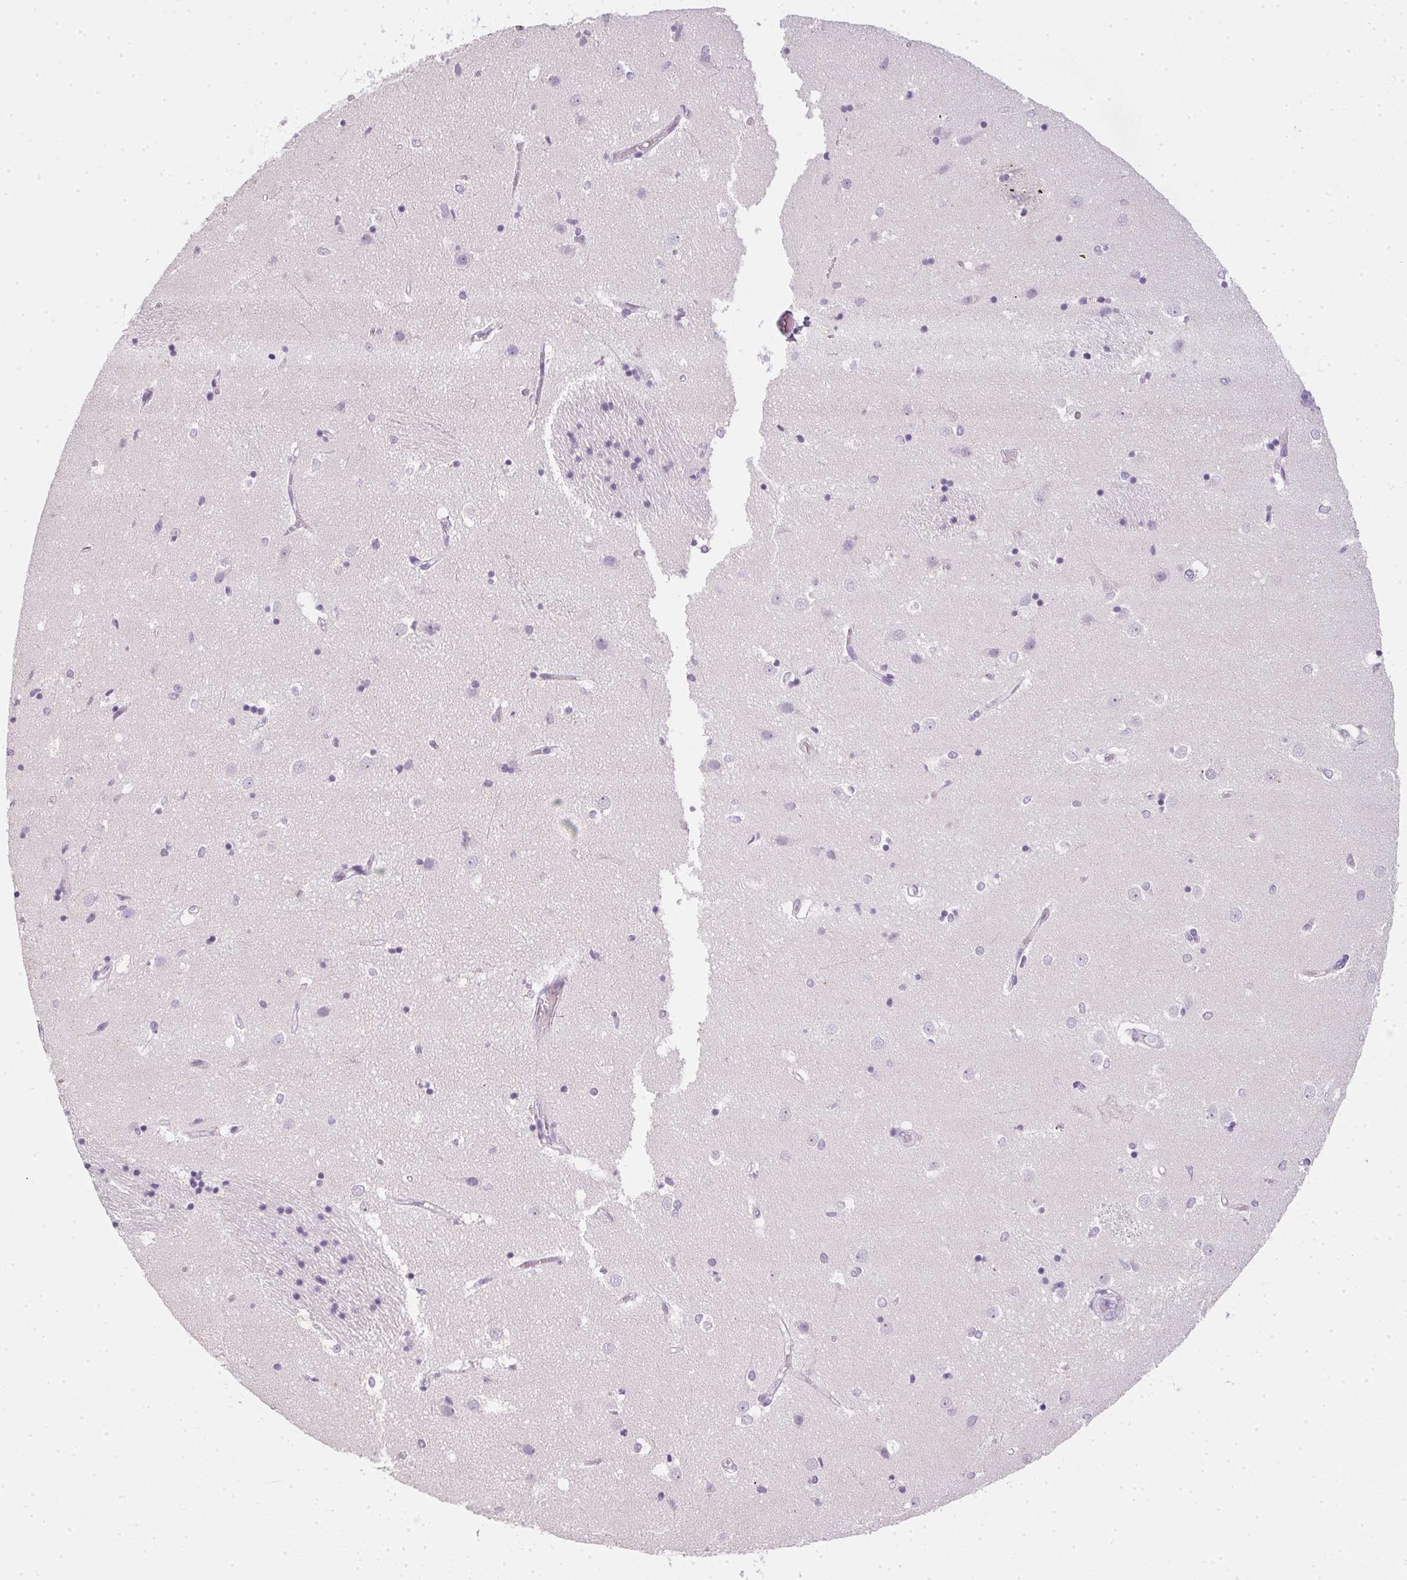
{"staining": {"intensity": "negative", "quantity": "none", "location": "none"}, "tissue": "caudate", "cell_type": "Glial cells", "image_type": "normal", "snomed": [{"axis": "morphology", "description": "Normal tissue, NOS"}, {"axis": "topography", "description": "Lateral ventricle wall"}], "caption": "Caudate stained for a protein using IHC displays no expression glial cells.", "gene": "TMEM72", "patient": {"sex": "male", "age": 54}}